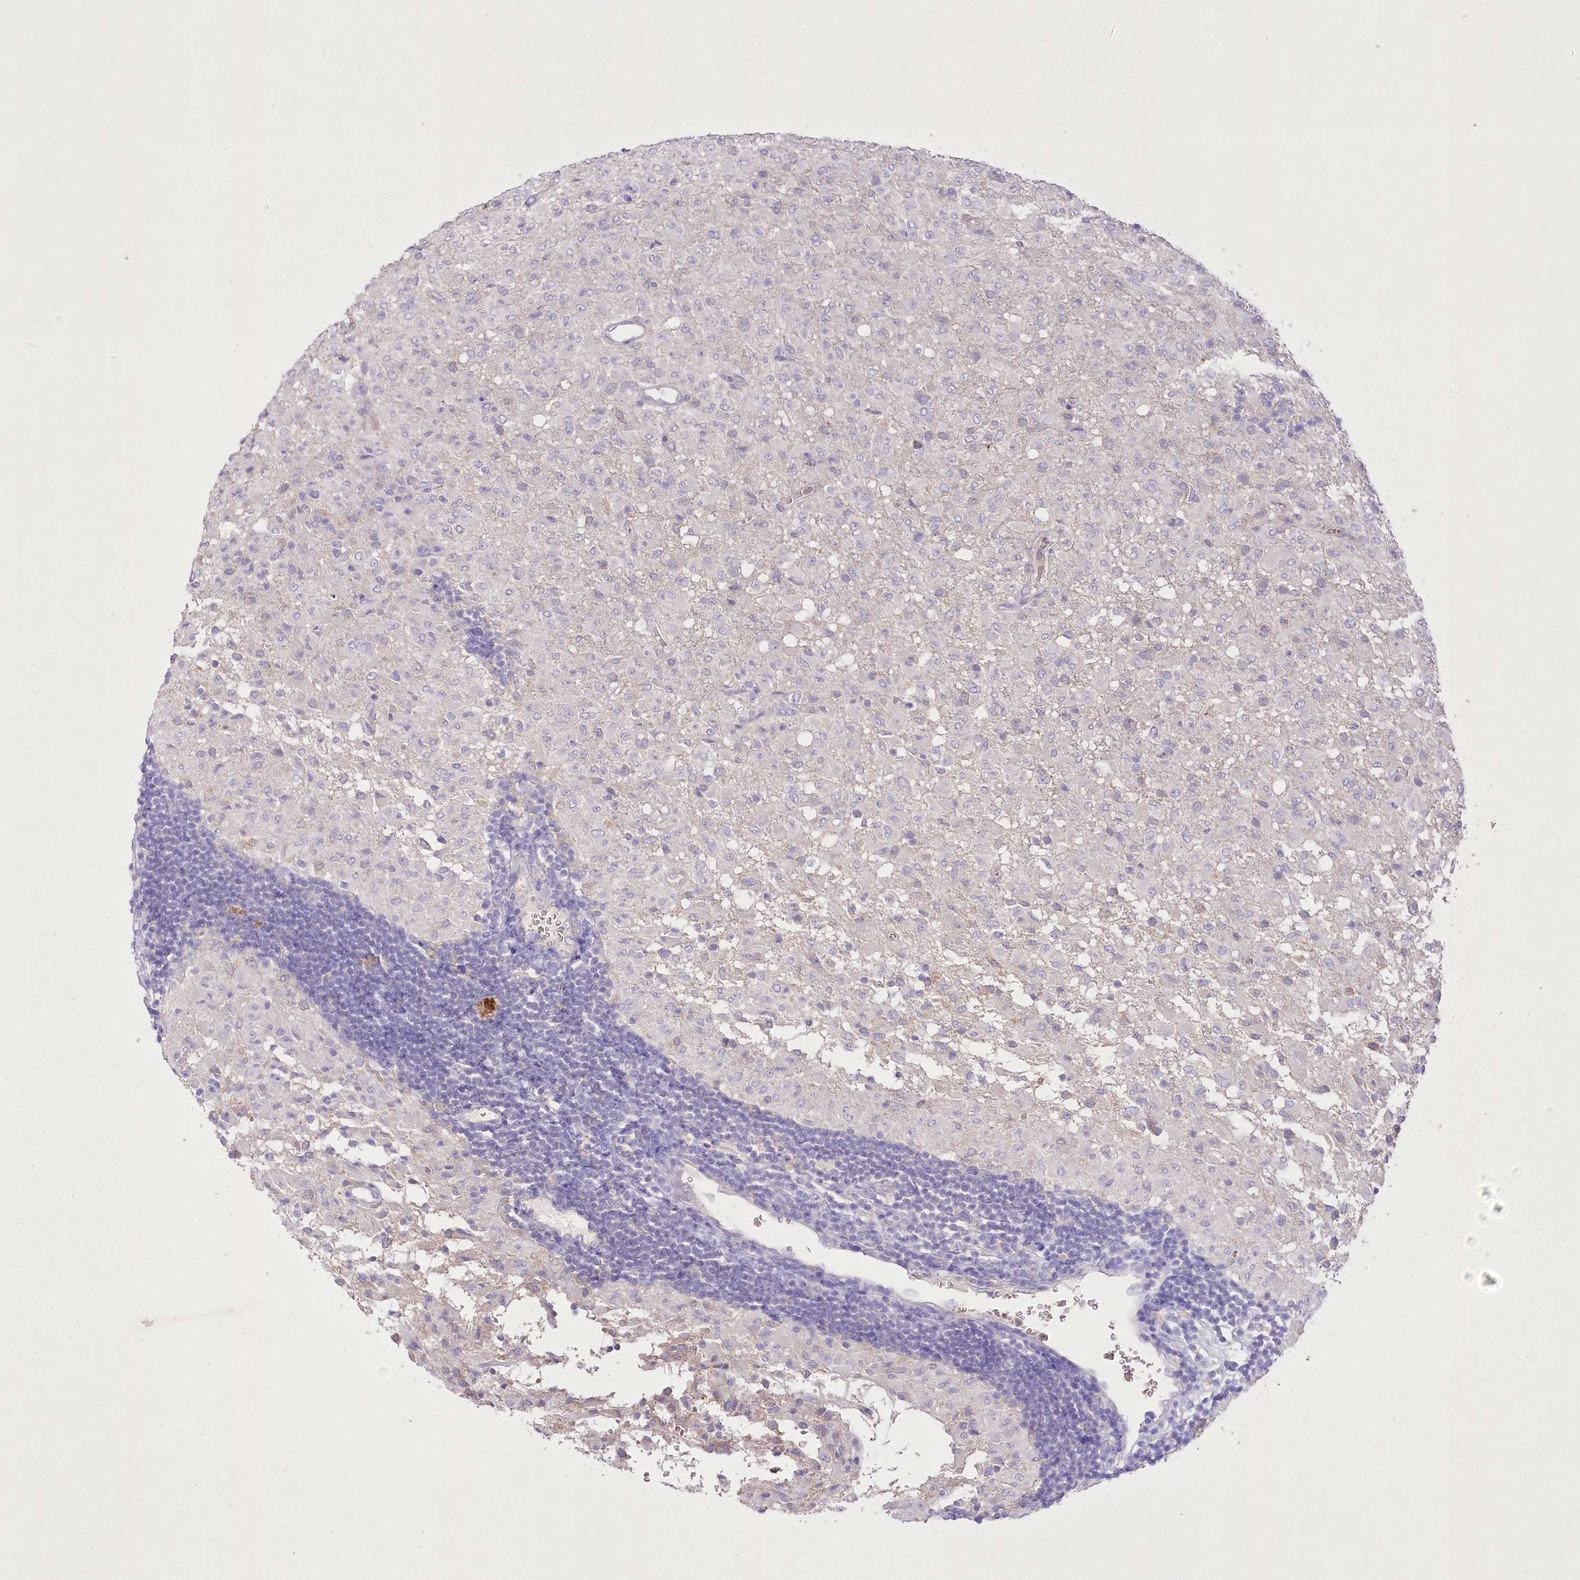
{"staining": {"intensity": "negative", "quantity": "none", "location": "none"}, "tissue": "glioma", "cell_type": "Tumor cells", "image_type": "cancer", "snomed": [{"axis": "morphology", "description": "Glioma, malignant, High grade"}, {"axis": "topography", "description": "Brain"}], "caption": "DAB (3,3'-diaminobenzidine) immunohistochemical staining of malignant high-grade glioma shows no significant staining in tumor cells. (DAB IHC, high magnification).", "gene": "PRSS53", "patient": {"sex": "female", "age": 57}}